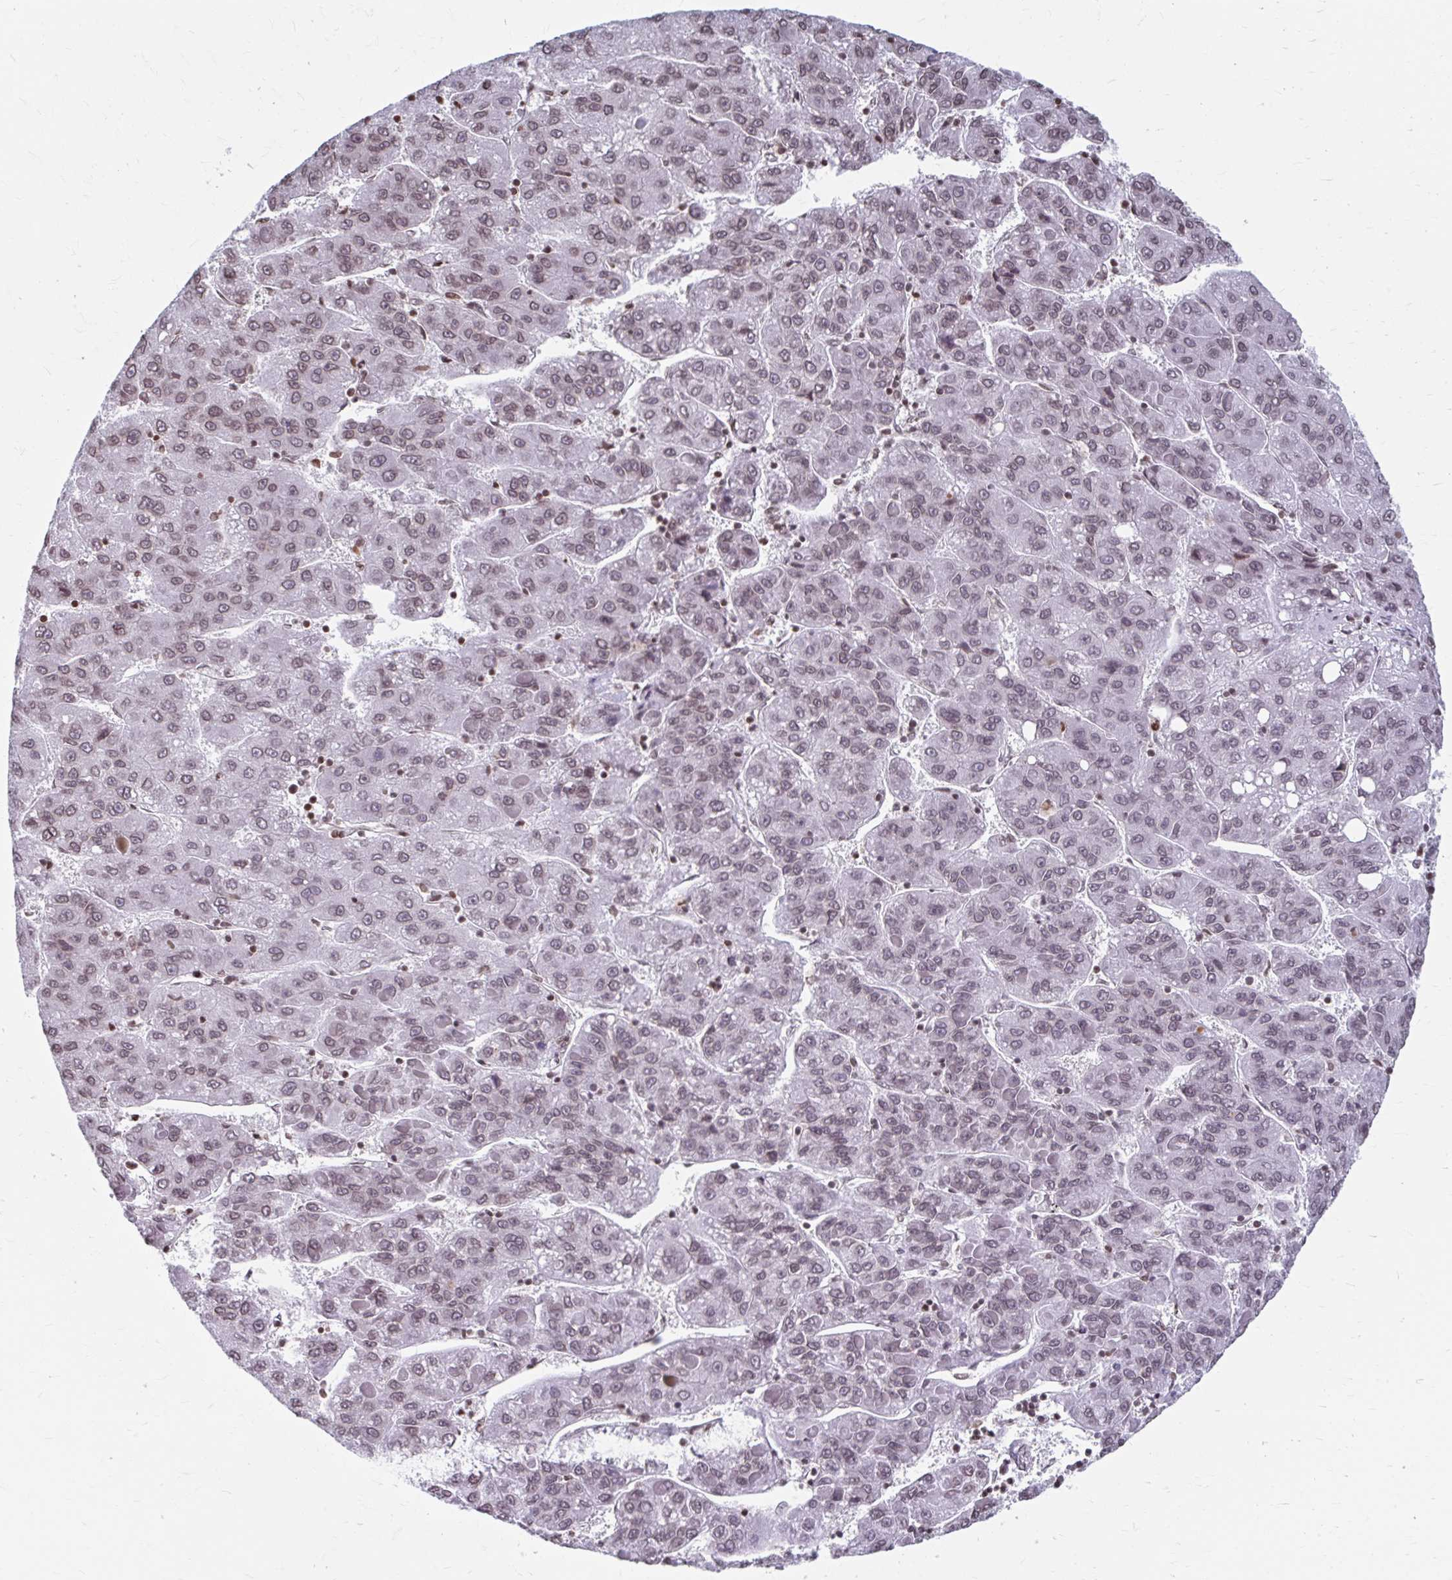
{"staining": {"intensity": "moderate", "quantity": ">75%", "location": "nuclear"}, "tissue": "liver cancer", "cell_type": "Tumor cells", "image_type": "cancer", "snomed": [{"axis": "morphology", "description": "Carcinoma, Hepatocellular, NOS"}, {"axis": "topography", "description": "Liver"}], "caption": "Tumor cells display moderate nuclear positivity in about >75% of cells in liver cancer (hepatocellular carcinoma). (IHC, brightfield microscopy, high magnification).", "gene": "ORC3", "patient": {"sex": "female", "age": 82}}